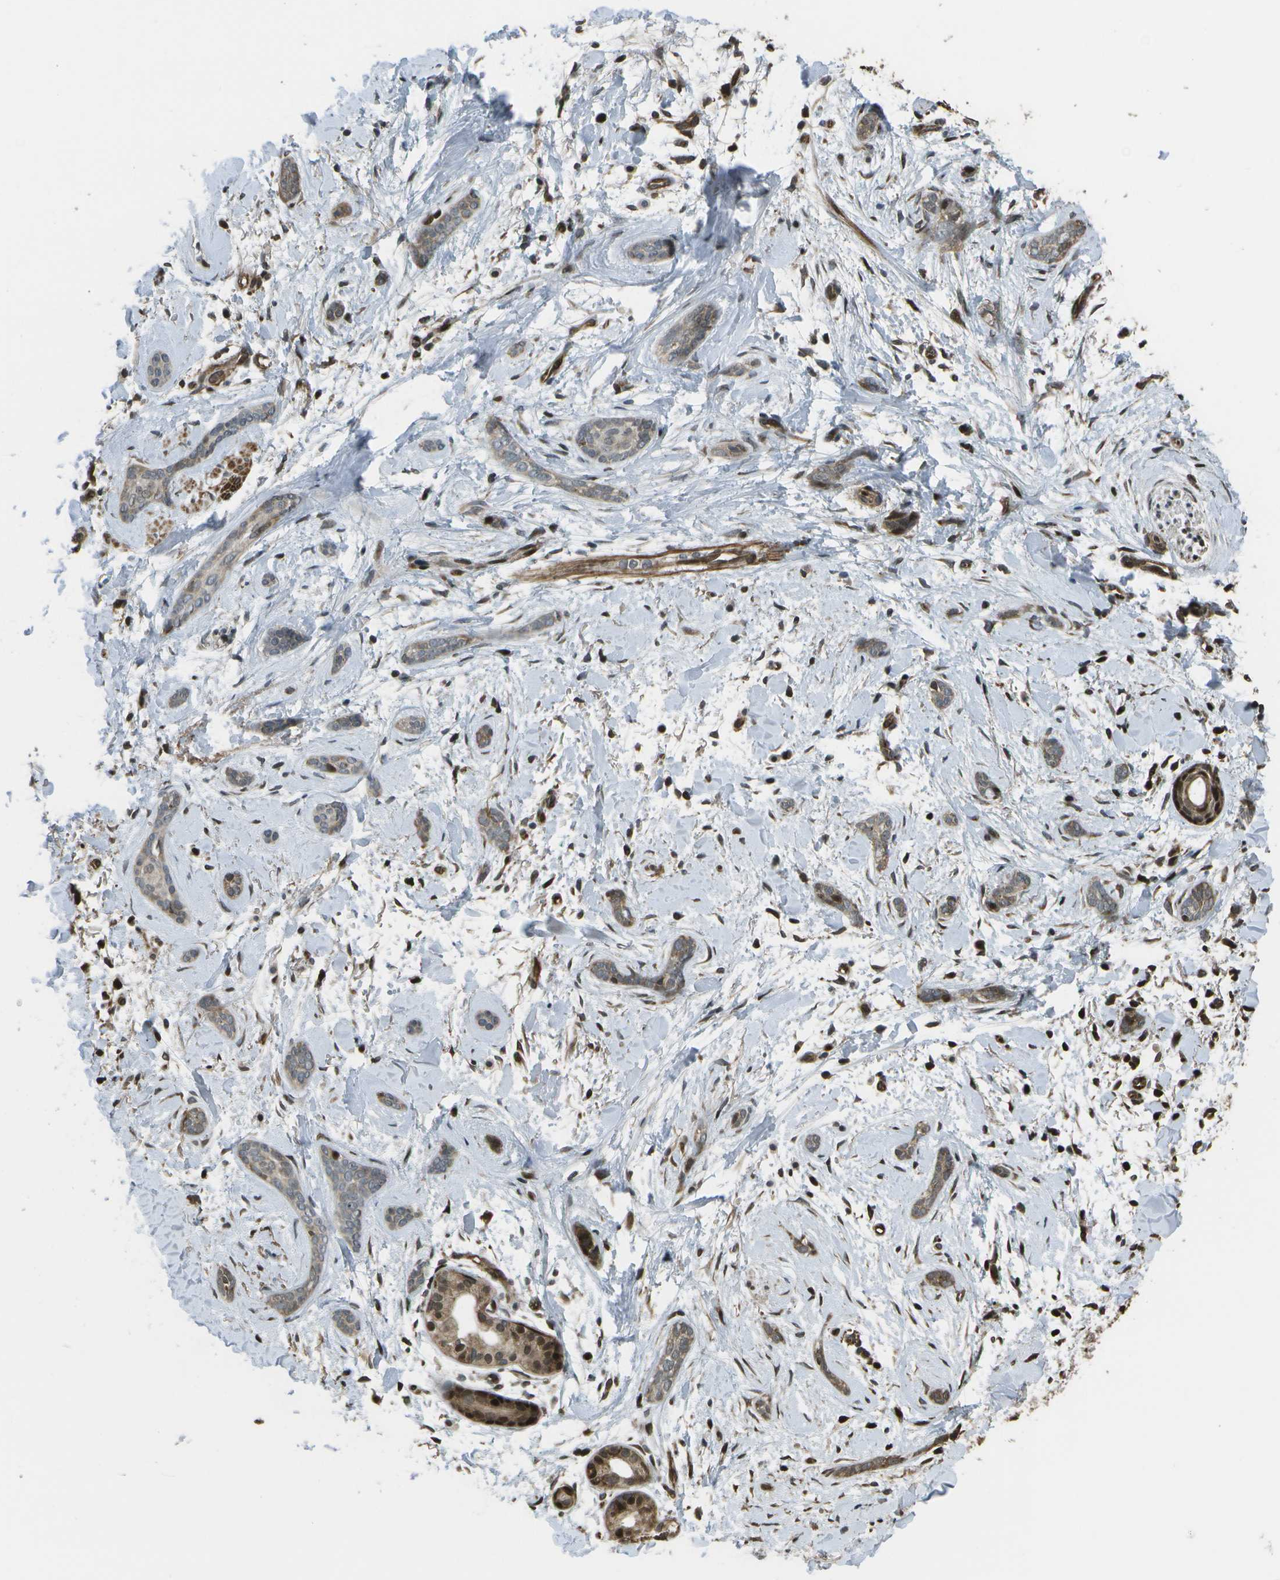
{"staining": {"intensity": "weak", "quantity": "25%-75%", "location": "cytoplasmic/membranous"}, "tissue": "skin cancer", "cell_type": "Tumor cells", "image_type": "cancer", "snomed": [{"axis": "morphology", "description": "Basal cell carcinoma"}, {"axis": "morphology", "description": "Adnexal tumor, benign"}, {"axis": "topography", "description": "Skin"}], "caption": "Skin cancer stained with immunohistochemistry (IHC) displays weak cytoplasmic/membranous positivity in approximately 25%-75% of tumor cells.", "gene": "AXIN2", "patient": {"sex": "female", "age": 42}}